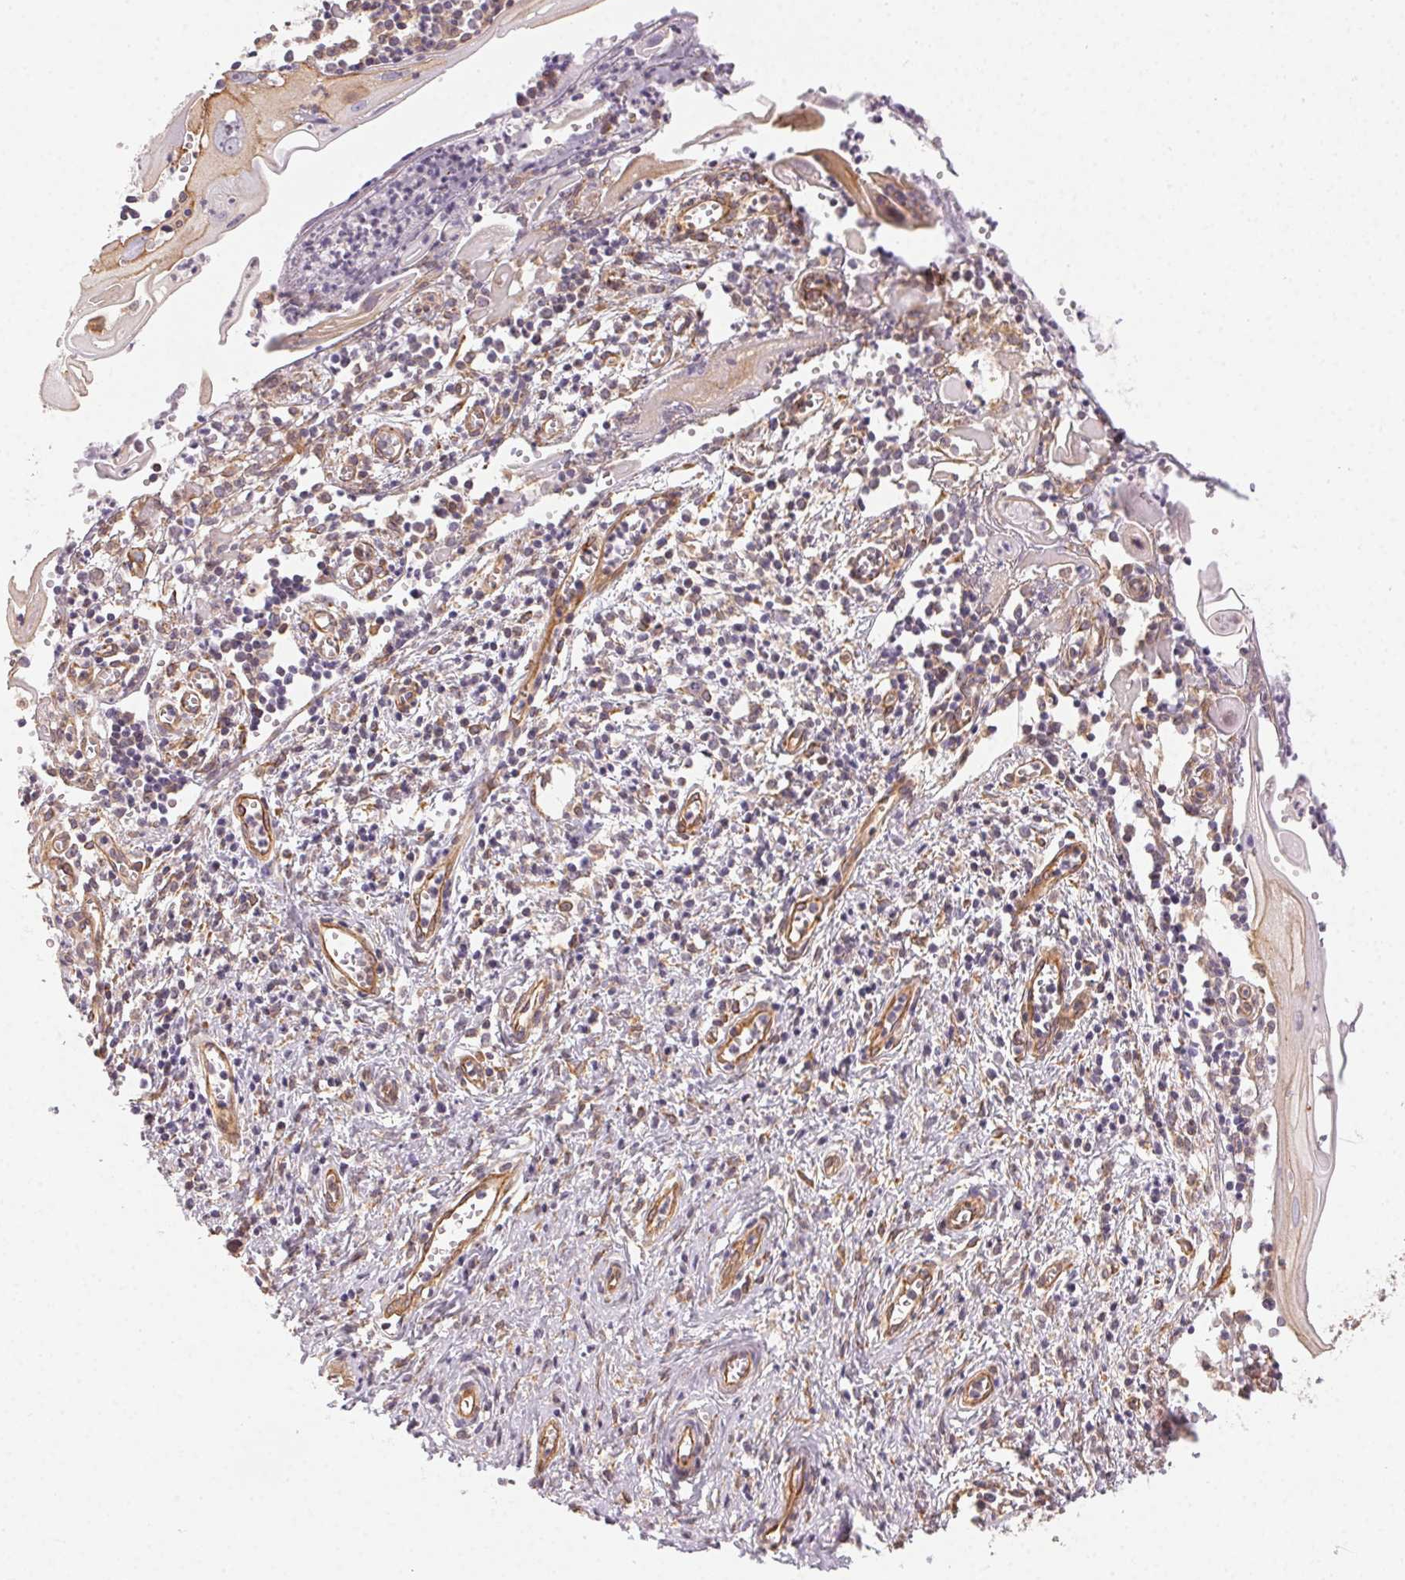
{"staining": {"intensity": "weak", "quantity": "<25%", "location": "cytoplasmic/membranous"}, "tissue": "cervical cancer", "cell_type": "Tumor cells", "image_type": "cancer", "snomed": [{"axis": "morphology", "description": "Squamous cell carcinoma, NOS"}, {"axis": "topography", "description": "Cervix"}], "caption": "Tumor cells show no significant staining in cervical squamous cell carcinoma. The staining is performed using DAB (3,3'-diaminobenzidine) brown chromogen with nuclei counter-stained in using hematoxylin.", "gene": "PLA2G4F", "patient": {"sex": "female", "age": 30}}